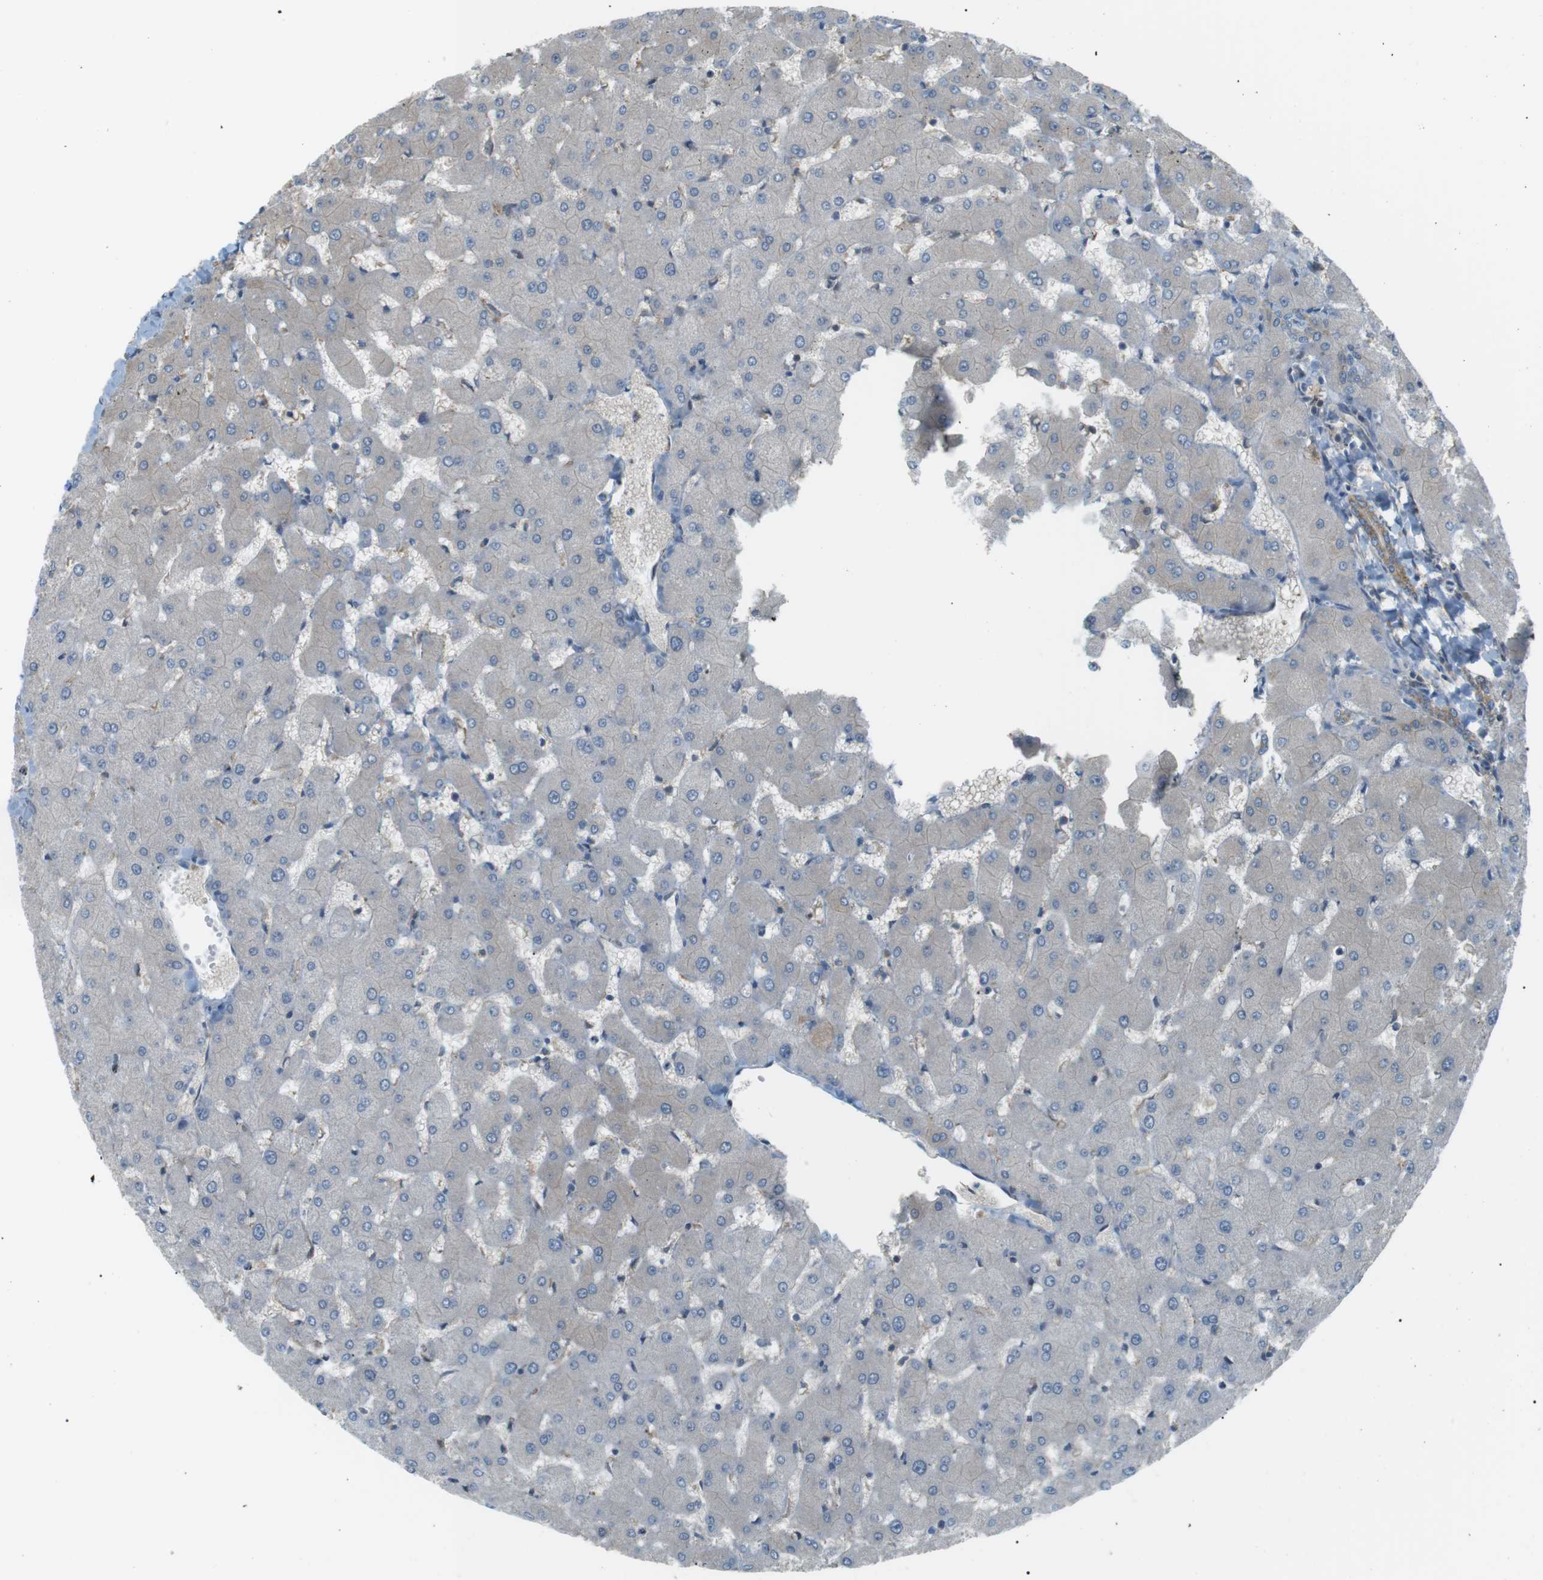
{"staining": {"intensity": "moderate", "quantity": "25%-75%", "location": "cytoplasmic/membranous"}, "tissue": "liver", "cell_type": "Cholangiocytes", "image_type": "normal", "snomed": [{"axis": "morphology", "description": "Normal tissue, NOS"}, {"axis": "topography", "description": "Liver"}], "caption": "Protein analysis of normal liver shows moderate cytoplasmic/membranous positivity in about 25%-75% of cholangiocytes. Using DAB (3,3'-diaminobenzidine) (brown) and hematoxylin (blue) stains, captured at high magnification using brightfield microscopy.", "gene": "PEPD", "patient": {"sex": "female", "age": 63}}